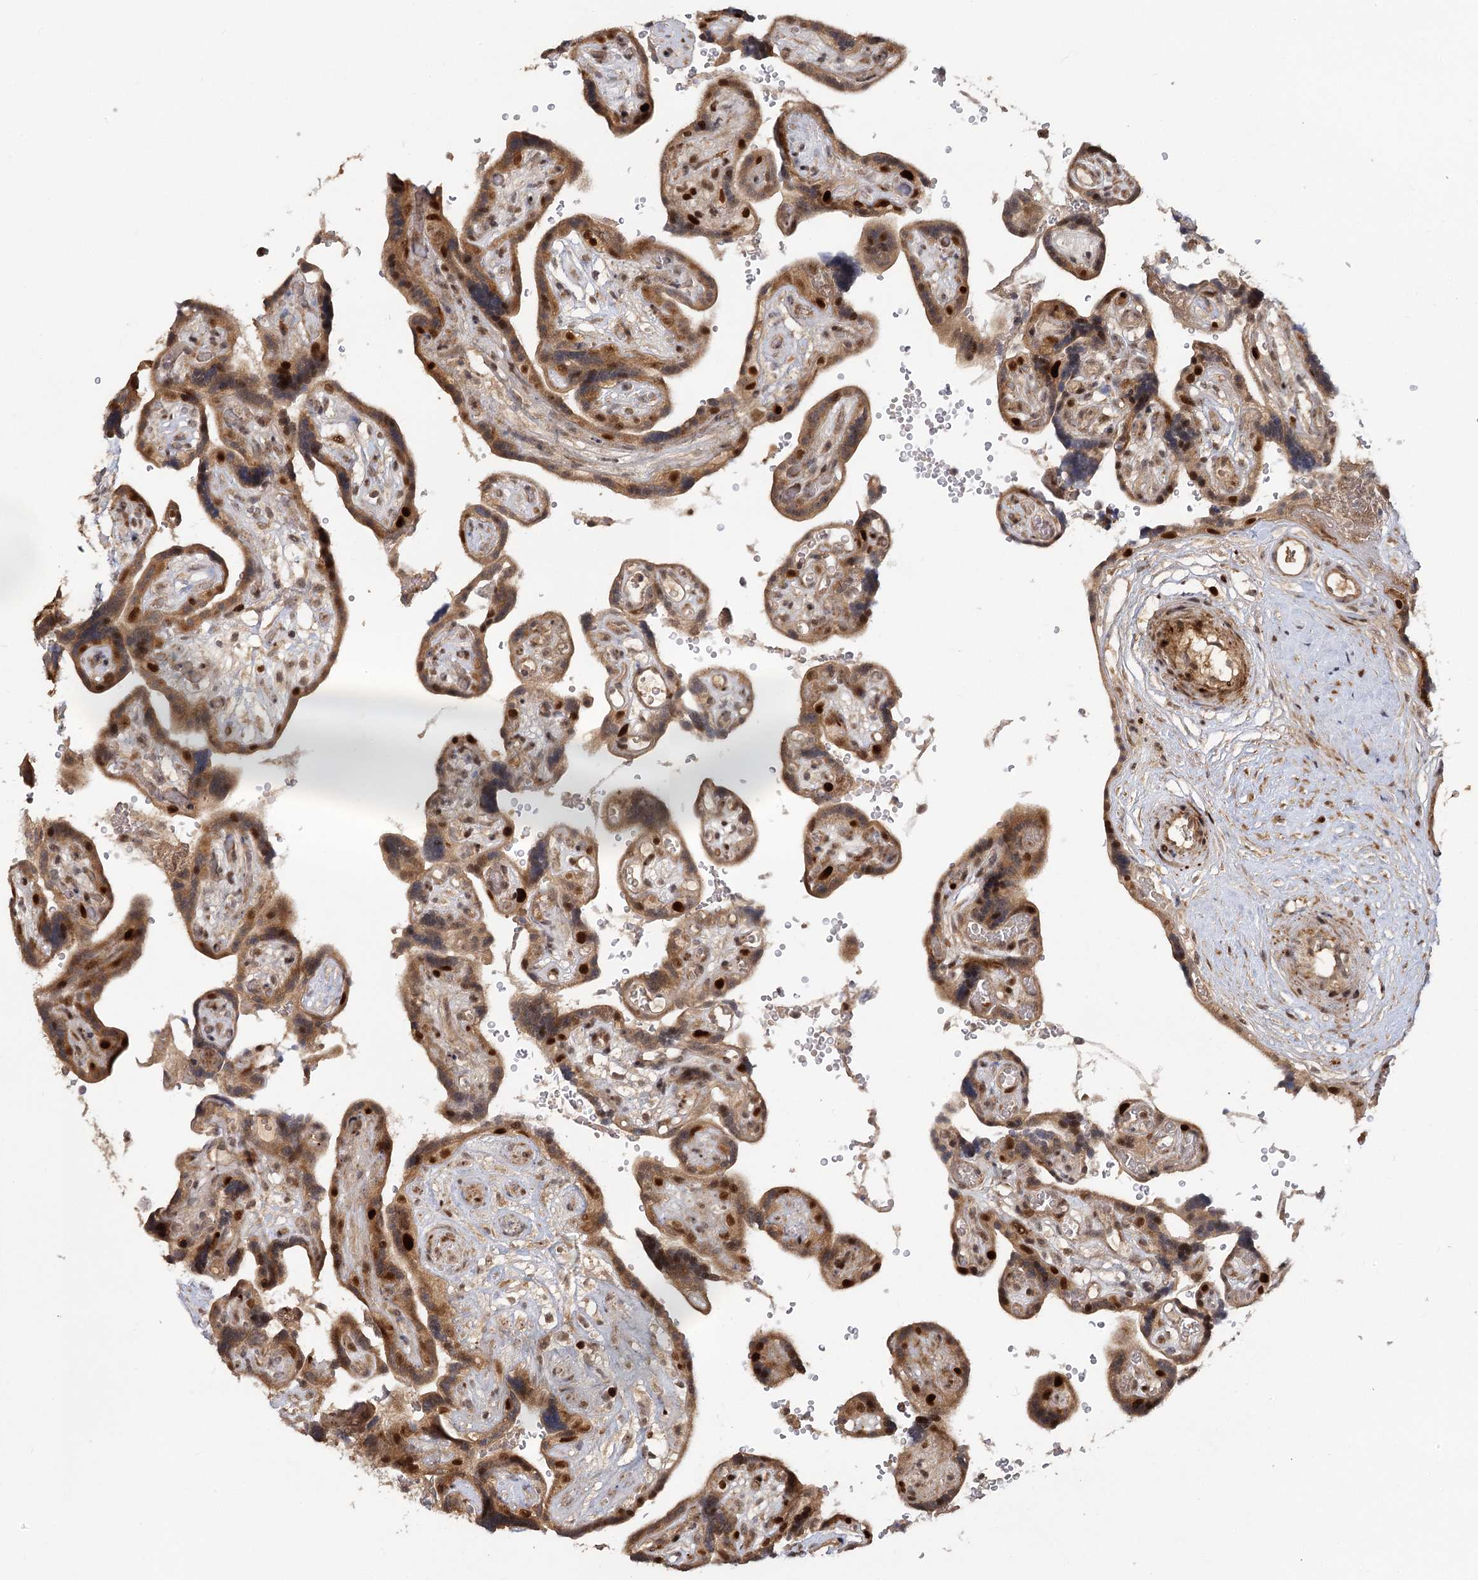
{"staining": {"intensity": "moderate", "quantity": ">75%", "location": "cytoplasmic/membranous,nuclear"}, "tissue": "placenta", "cell_type": "Decidual cells", "image_type": "normal", "snomed": [{"axis": "morphology", "description": "Normal tissue, NOS"}, {"axis": "topography", "description": "Placenta"}], "caption": "IHC staining of normal placenta, which demonstrates medium levels of moderate cytoplasmic/membranous,nuclear staining in approximately >75% of decidual cells indicating moderate cytoplasmic/membranous,nuclear protein positivity. The staining was performed using DAB (brown) for protein detection and nuclei were counterstained in hematoxylin (blue).", "gene": "PIK3C2A", "patient": {"sex": "female", "age": 30}}